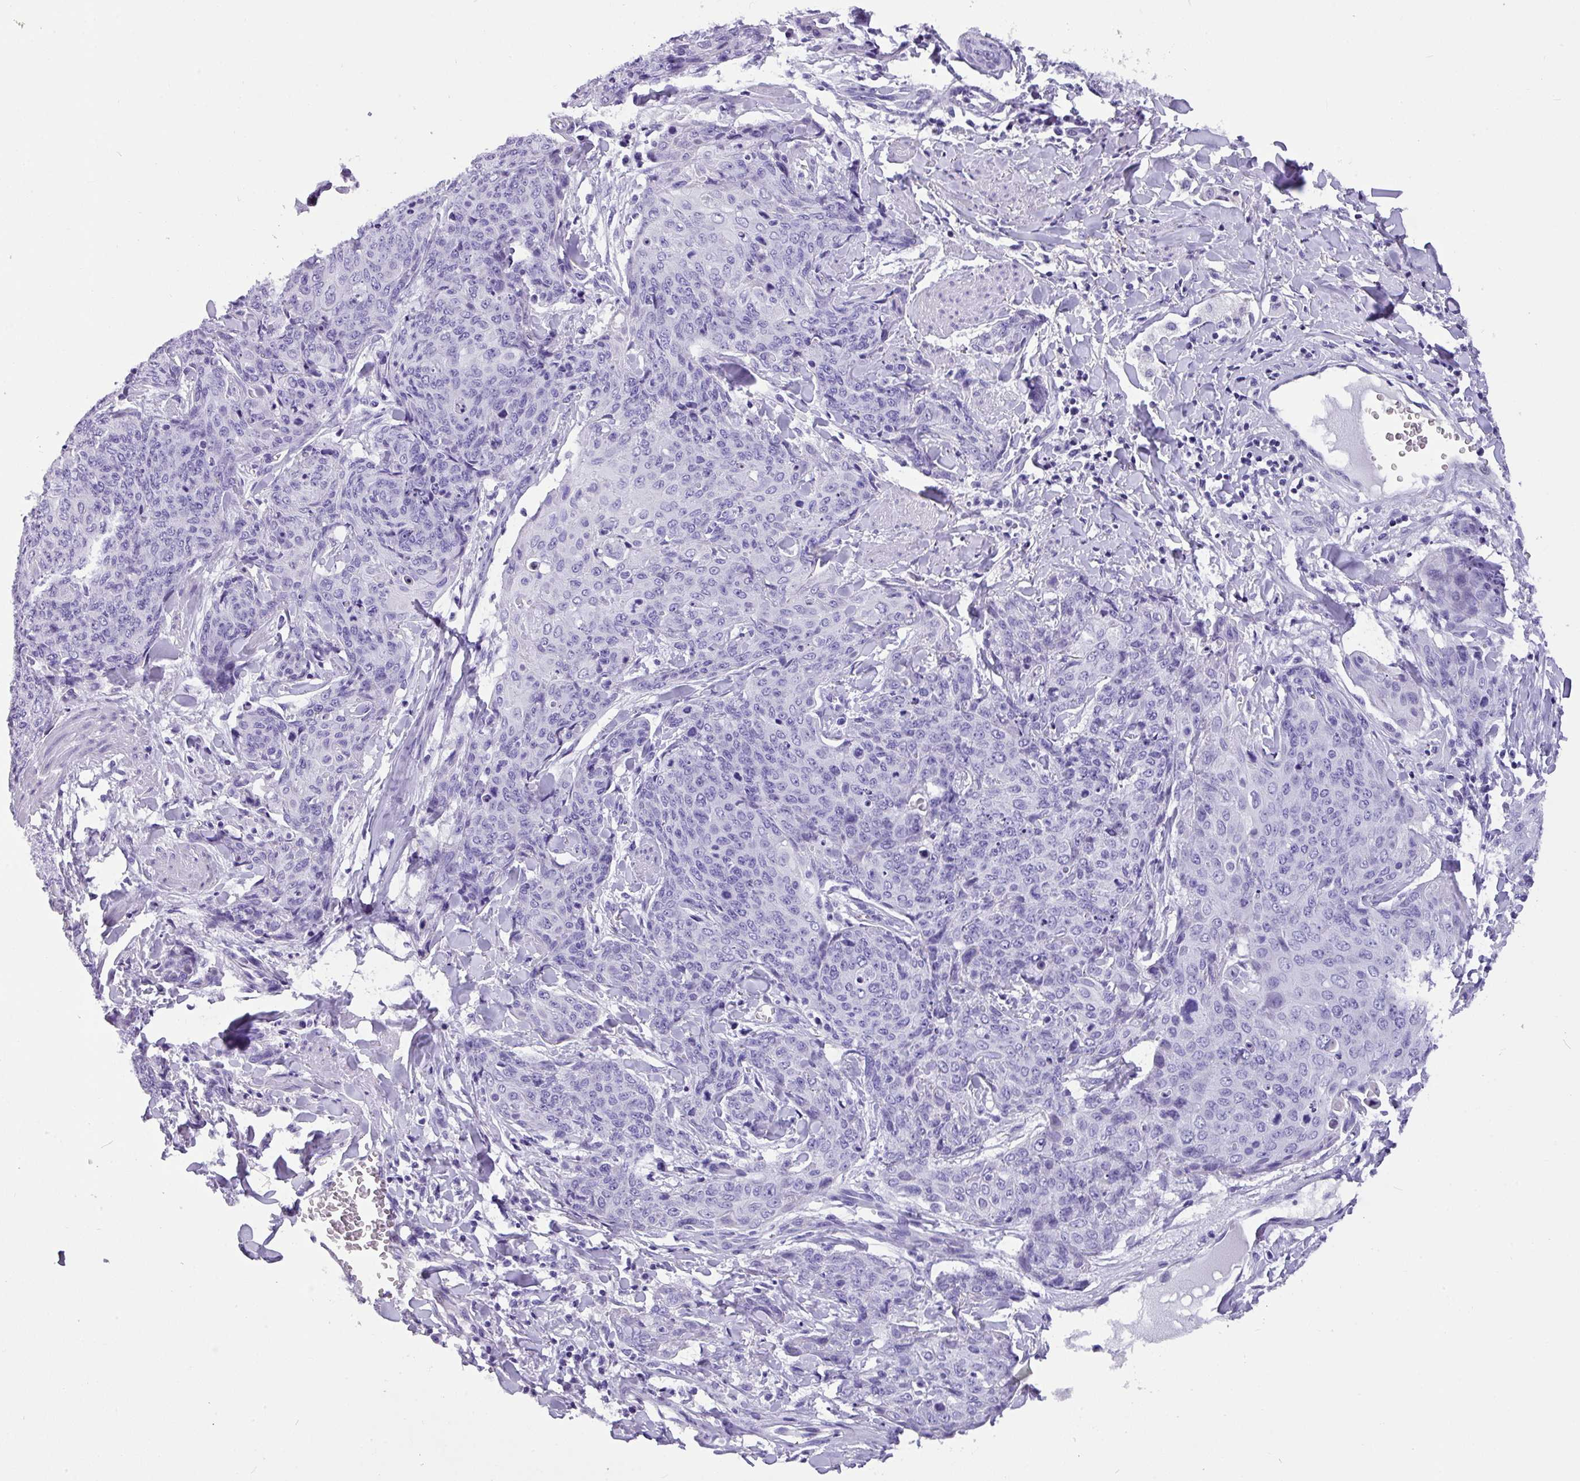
{"staining": {"intensity": "negative", "quantity": "none", "location": "none"}, "tissue": "skin cancer", "cell_type": "Tumor cells", "image_type": "cancer", "snomed": [{"axis": "morphology", "description": "Squamous cell carcinoma, NOS"}, {"axis": "topography", "description": "Skin"}, {"axis": "topography", "description": "Vulva"}], "caption": "Tumor cells are negative for brown protein staining in skin squamous cell carcinoma. Nuclei are stained in blue.", "gene": "MUC21", "patient": {"sex": "female", "age": 85}}